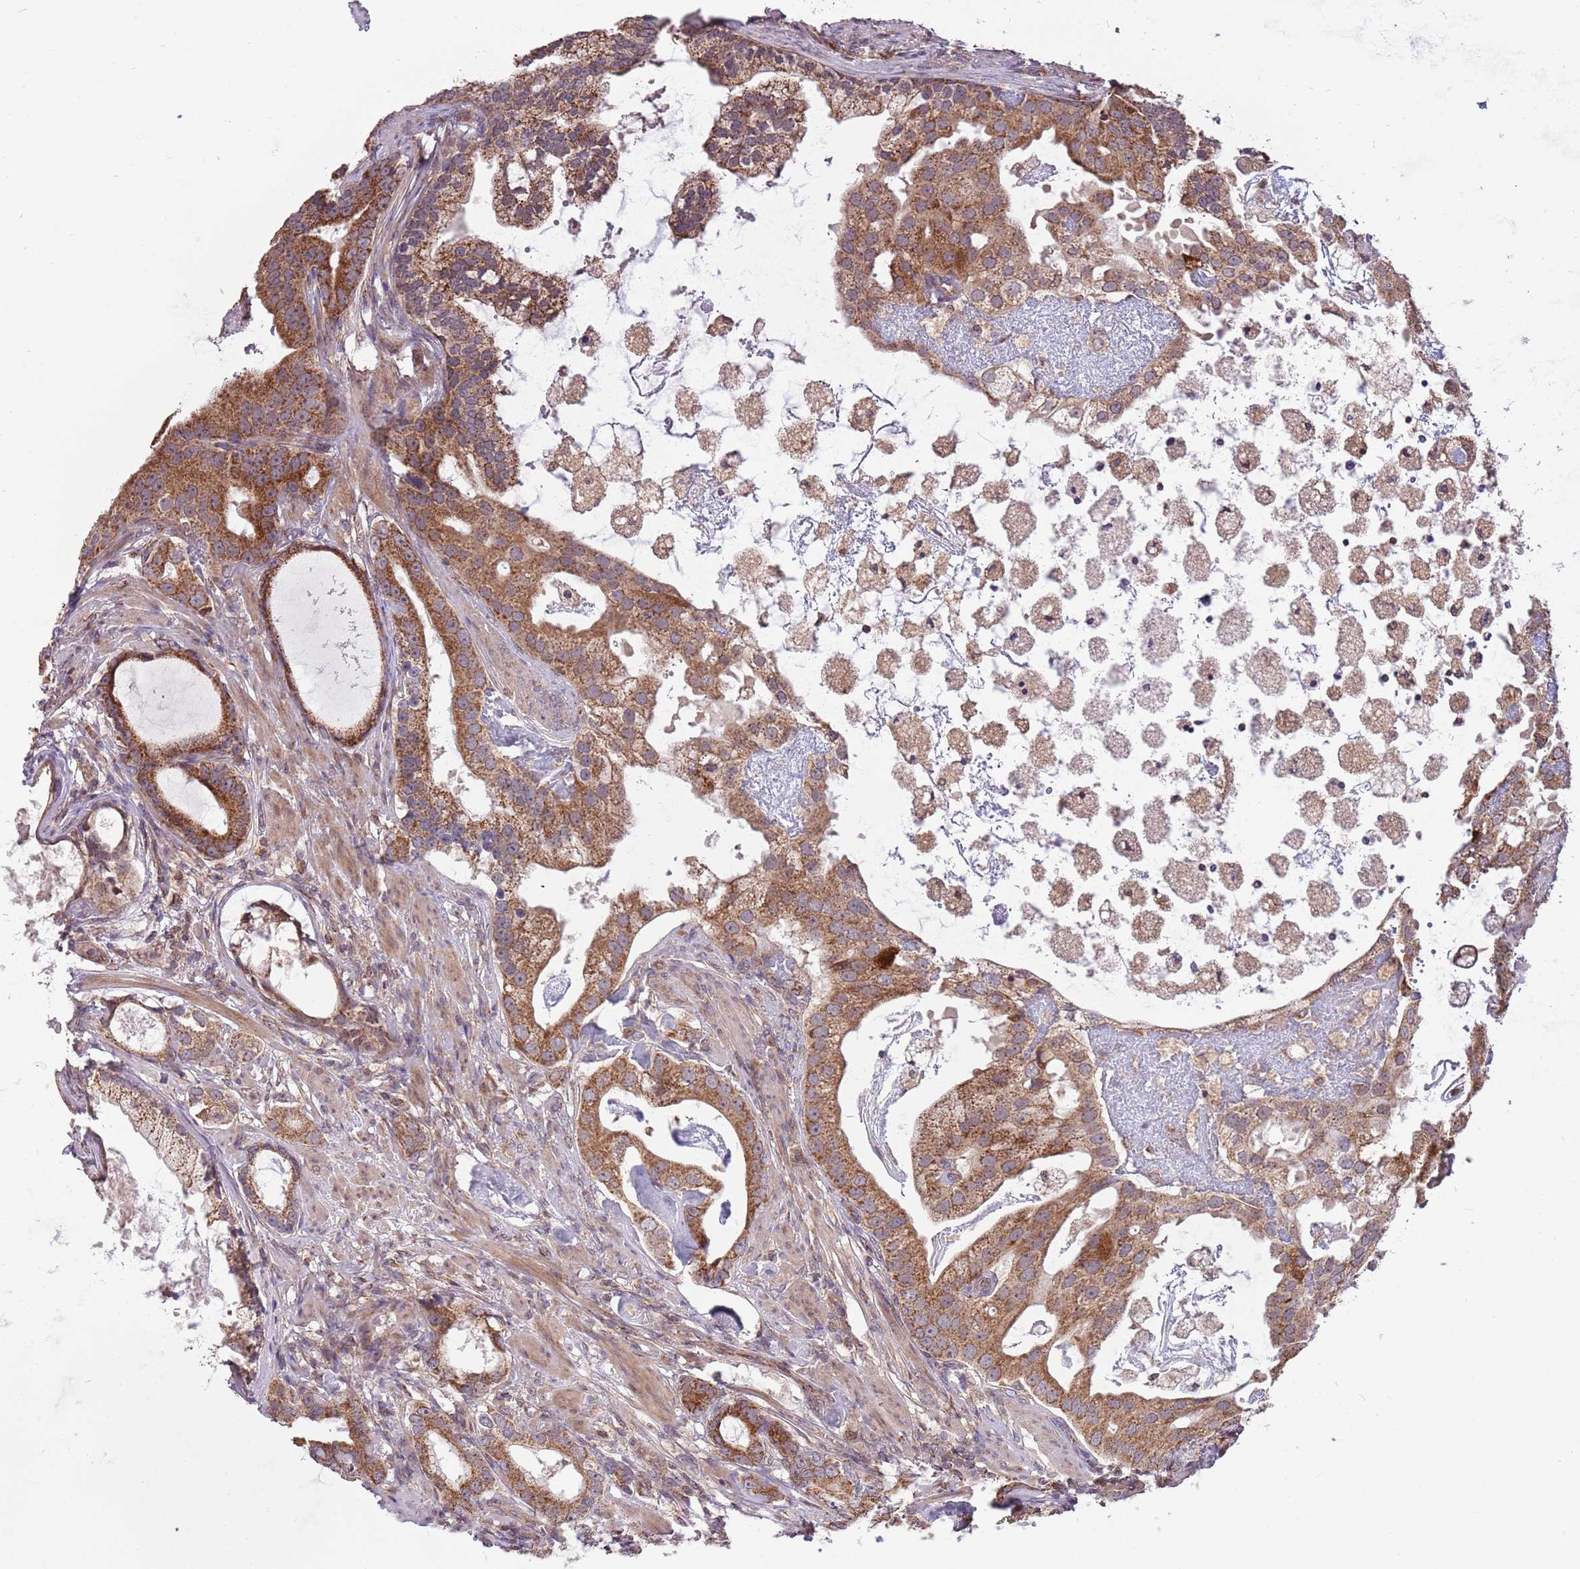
{"staining": {"intensity": "moderate", "quantity": ">75%", "location": "cytoplasmic/membranous"}, "tissue": "prostate cancer", "cell_type": "Tumor cells", "image_type": "cancer", "snomed": [{"axis": "morphology", "description": "Adenocarcinoma, Low grade"}, {"axis": "topography", "description": "Prostate"}], "caption": "Immunohistochemistry staining of low-grade adenocarcinoma (prostate), which shows medium levels of moderate cytoplasmic/membranous expression in about >75% of tumor cells indicating moderate cytoplasmic/membranous protein positivity. The staining was performed using DAB (brown) for protein detection and nuclei were counterstained in hematoxylin (blue).", "gene": "RNF181", "patient": {"sex": "male", "age": 71}}